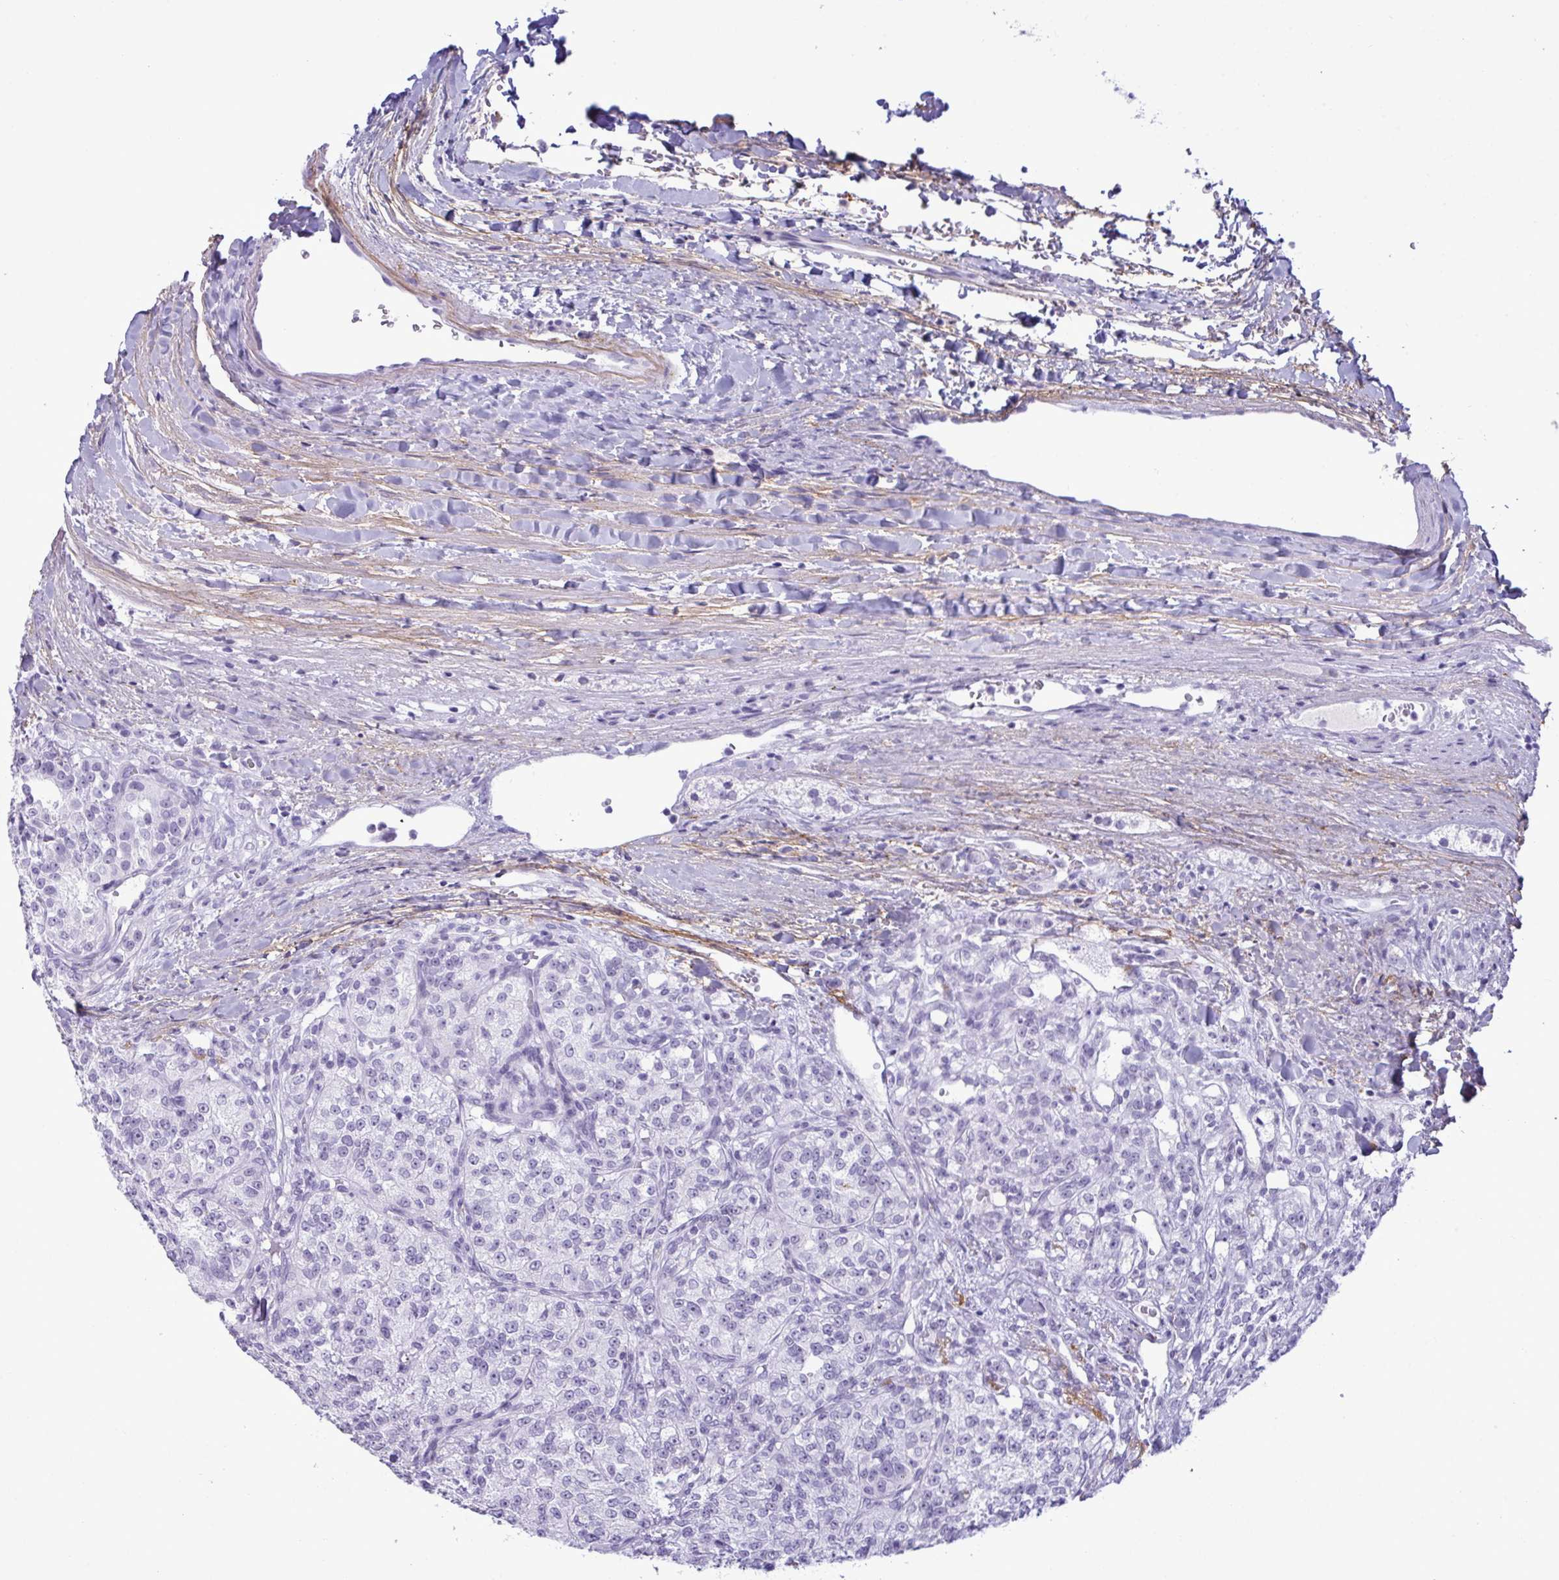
{"staining": {"intensity": "negative", "quantity": "none", "location": "none"}, "tissue": "renal cancer", "cell_type": "Tumor cells", "image_type": "cancer", "snomed": [{"axis": "morphology", "description": "Adenocarcinoma, NOS"}, {"axis": "topography", "description": "Kidney"}], "caption": "Tumor cells are negative for brown protein staining in renal cancer.", "gene": "ELN", "patient": {"sex": "female", "age": 63}}